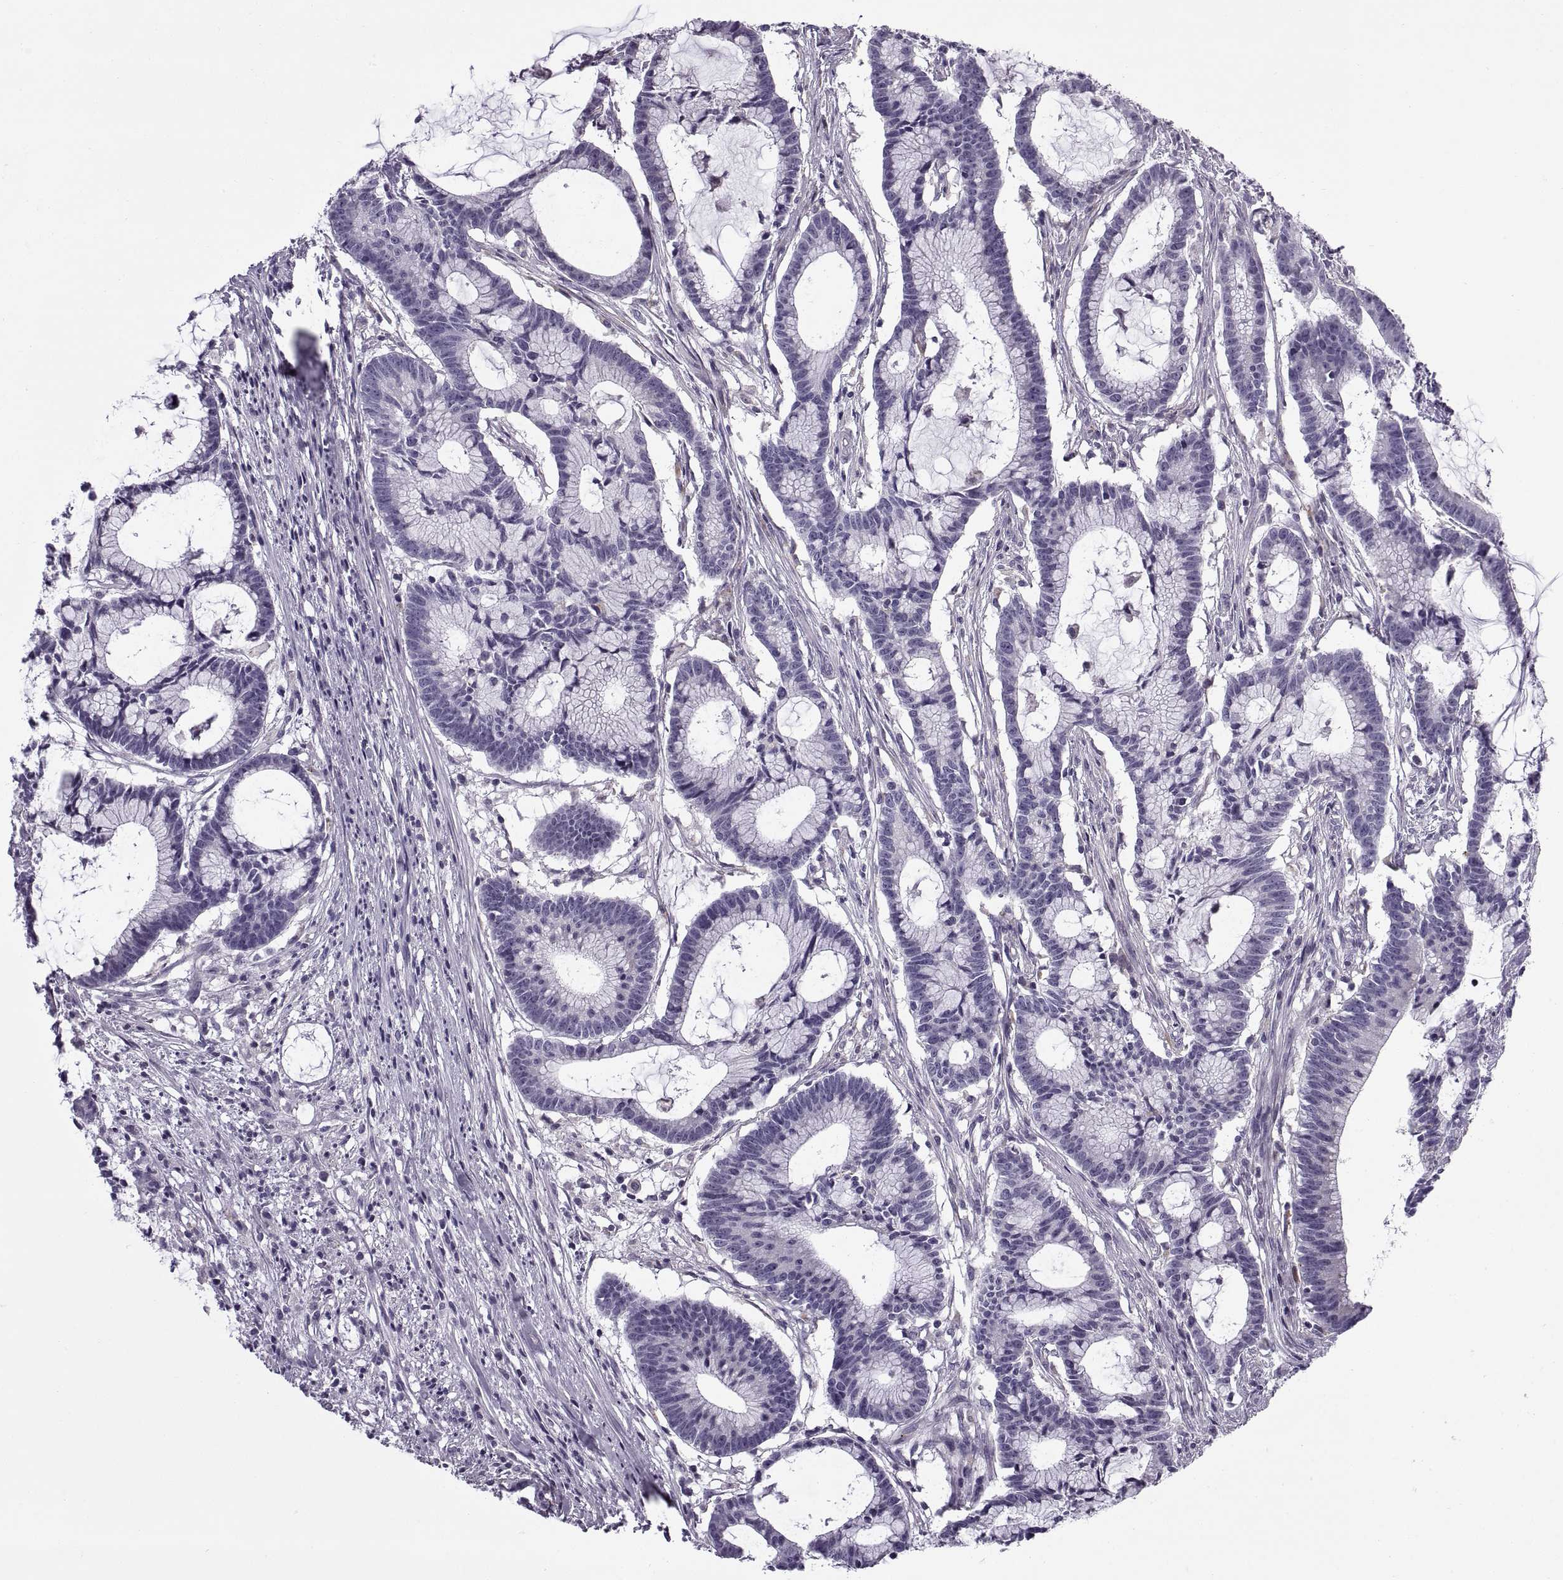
{"staining": {"intensity": "negative", "quantity": "none", "location": "none"}, "tissue": "colorectal cancer", "cell_type": "Tumor cells", "image_type": "cancer", "snomed": [{"axis": "morphology", "description": "Adenocarcinoma, NOS"}, {"axis": "topography", "description": "Colon"}], "caption": "Image shows no significant protein expression in tumor cells of colorectal cancer (adenocarcinoma).", "gene": "CALCR", "patient": {"sex": "female", "age": 78}}